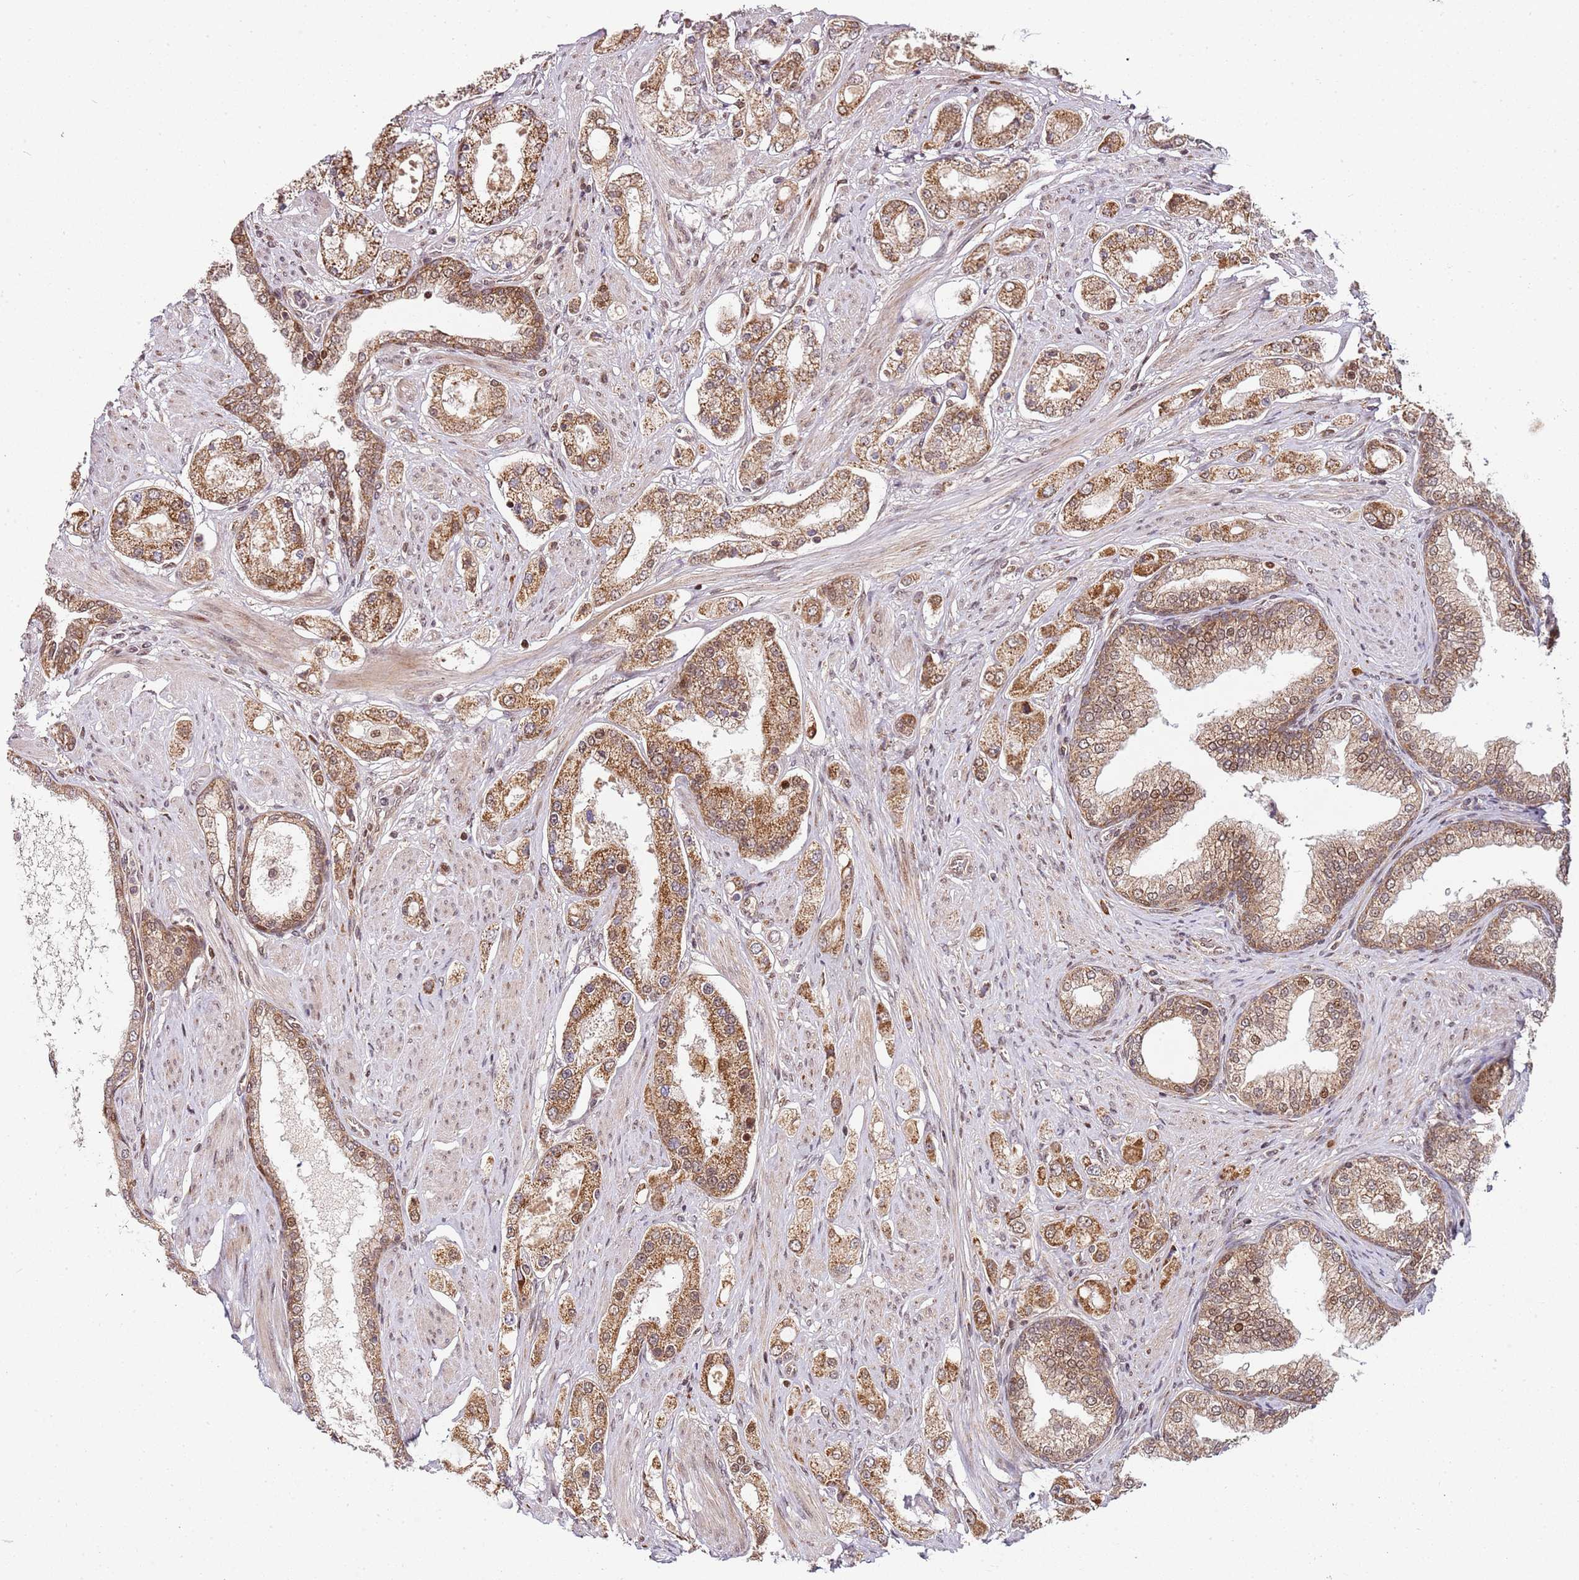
{"staining": {"intensity": "moderate", "quantity": ">75%", "location": "cytoplasmic/membranous"}, "tissue": "prostate cancer", "cell_type": "Tumor cells", "image_type": "cancer", "snomed": [{"axis": "morphology", "description": "Adenocarcinoma, High grade"}, {"axis": "topography", "description": "Prostate"}], "caption": "This is an image of immunohistochemistry (IHC) staining of high-grade adenocarcinoma (prostate), which shows moderate staining in the cytoplasmic/membranous of tumor cells.", "gene": "EDC3", "patient": {"sex": "male", "age": 68}}